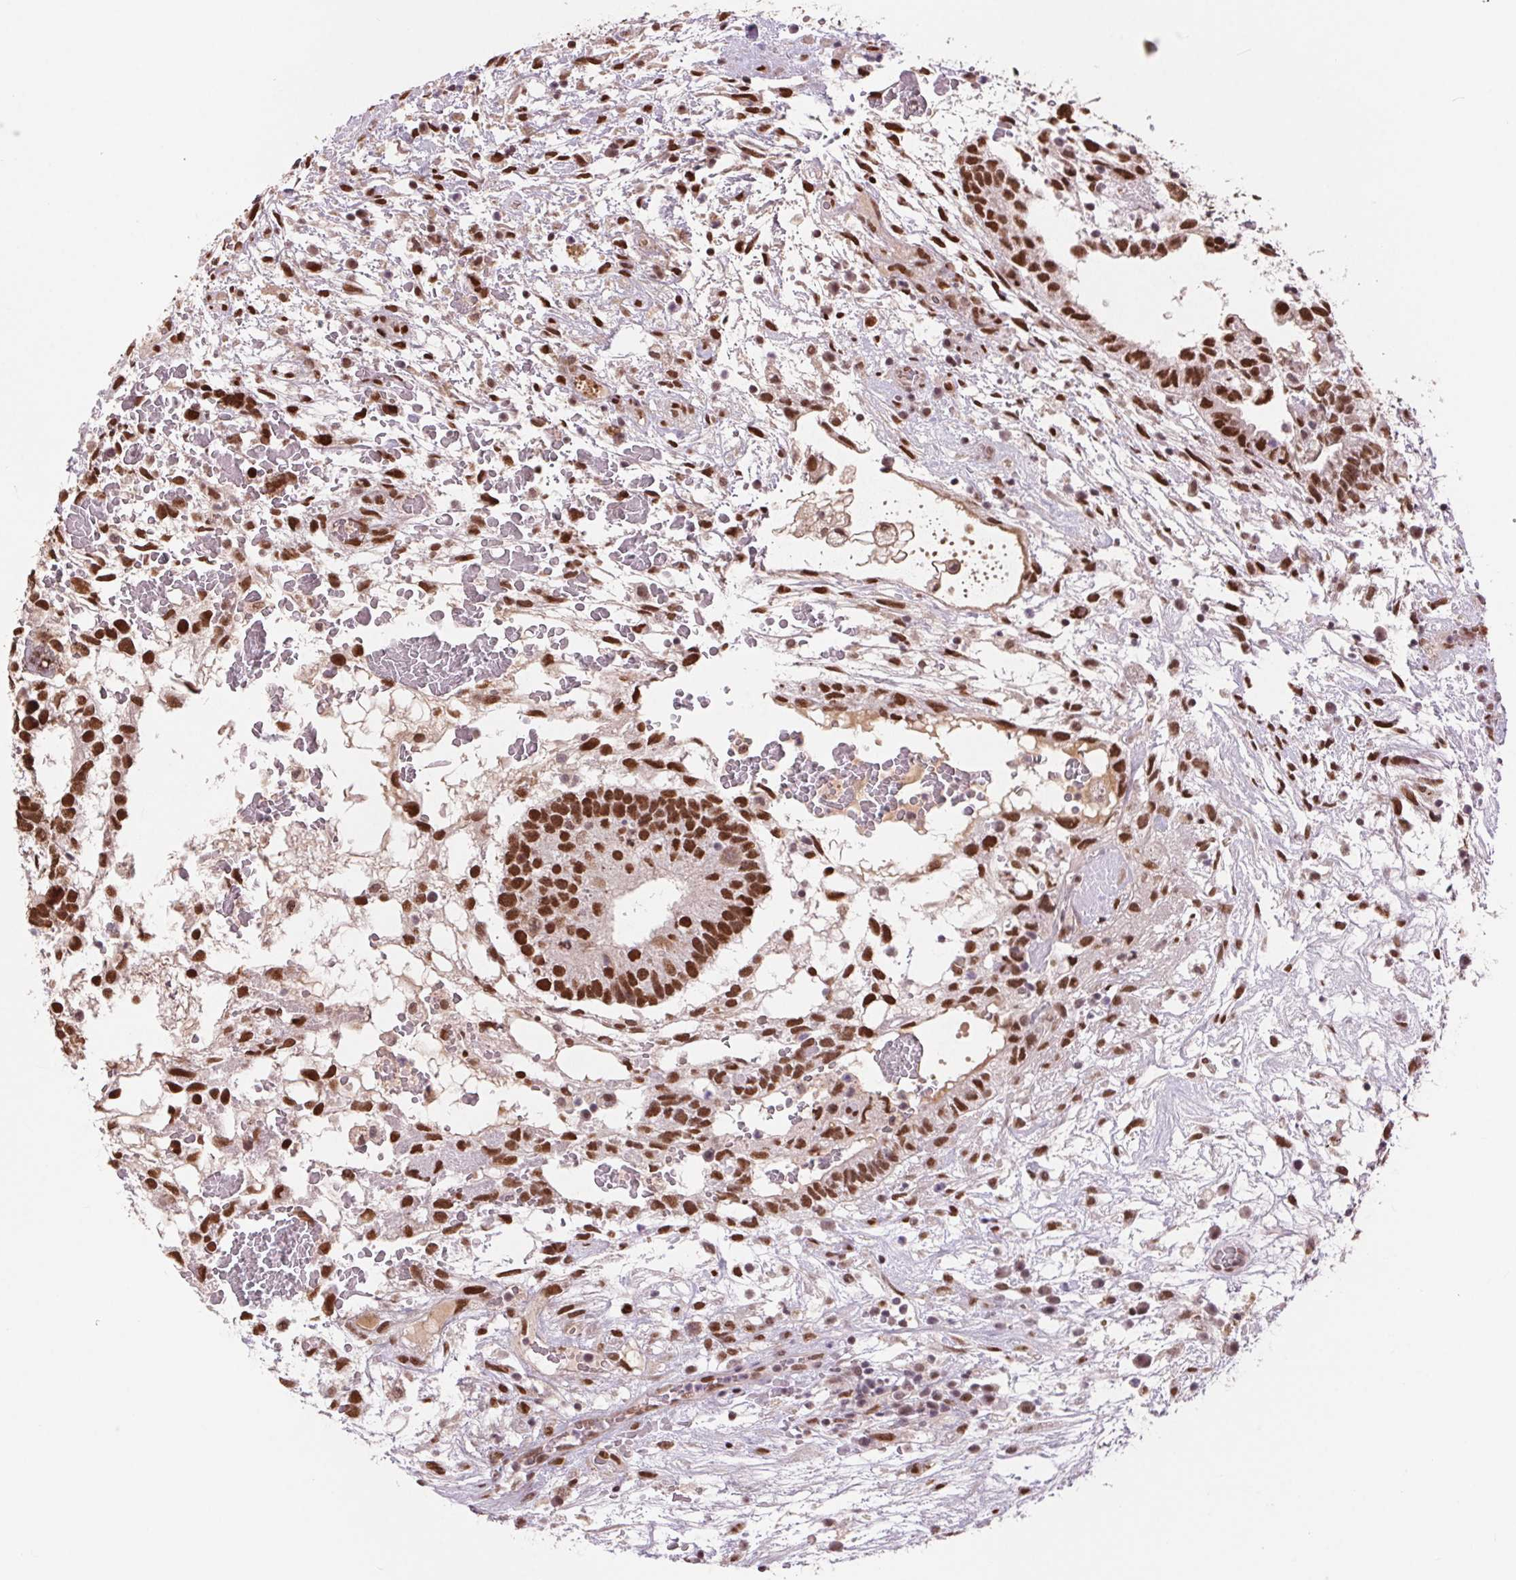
{"staining": {"intensity": "strong", "quantity": ">75%", "location": "nuclear"}, "tissue": "testis cancer", "cell_type": "Tumor cells", "image_type": "cancer", "snomed": [{"axis": "morphology", "description": "Normal tissue, NOS"}, {"axis": "morphology", "description": "Carcinoma, Embryonal, NOS"}, {"axis": "topography", "description": "Testis"}], "caption": "A brown stain labels strong nuclear expression of a protein in human testis embryonal carcinoma tumor cells.", "gene": "RAD23A", "patient": {"sex": "male", "age": 32}}